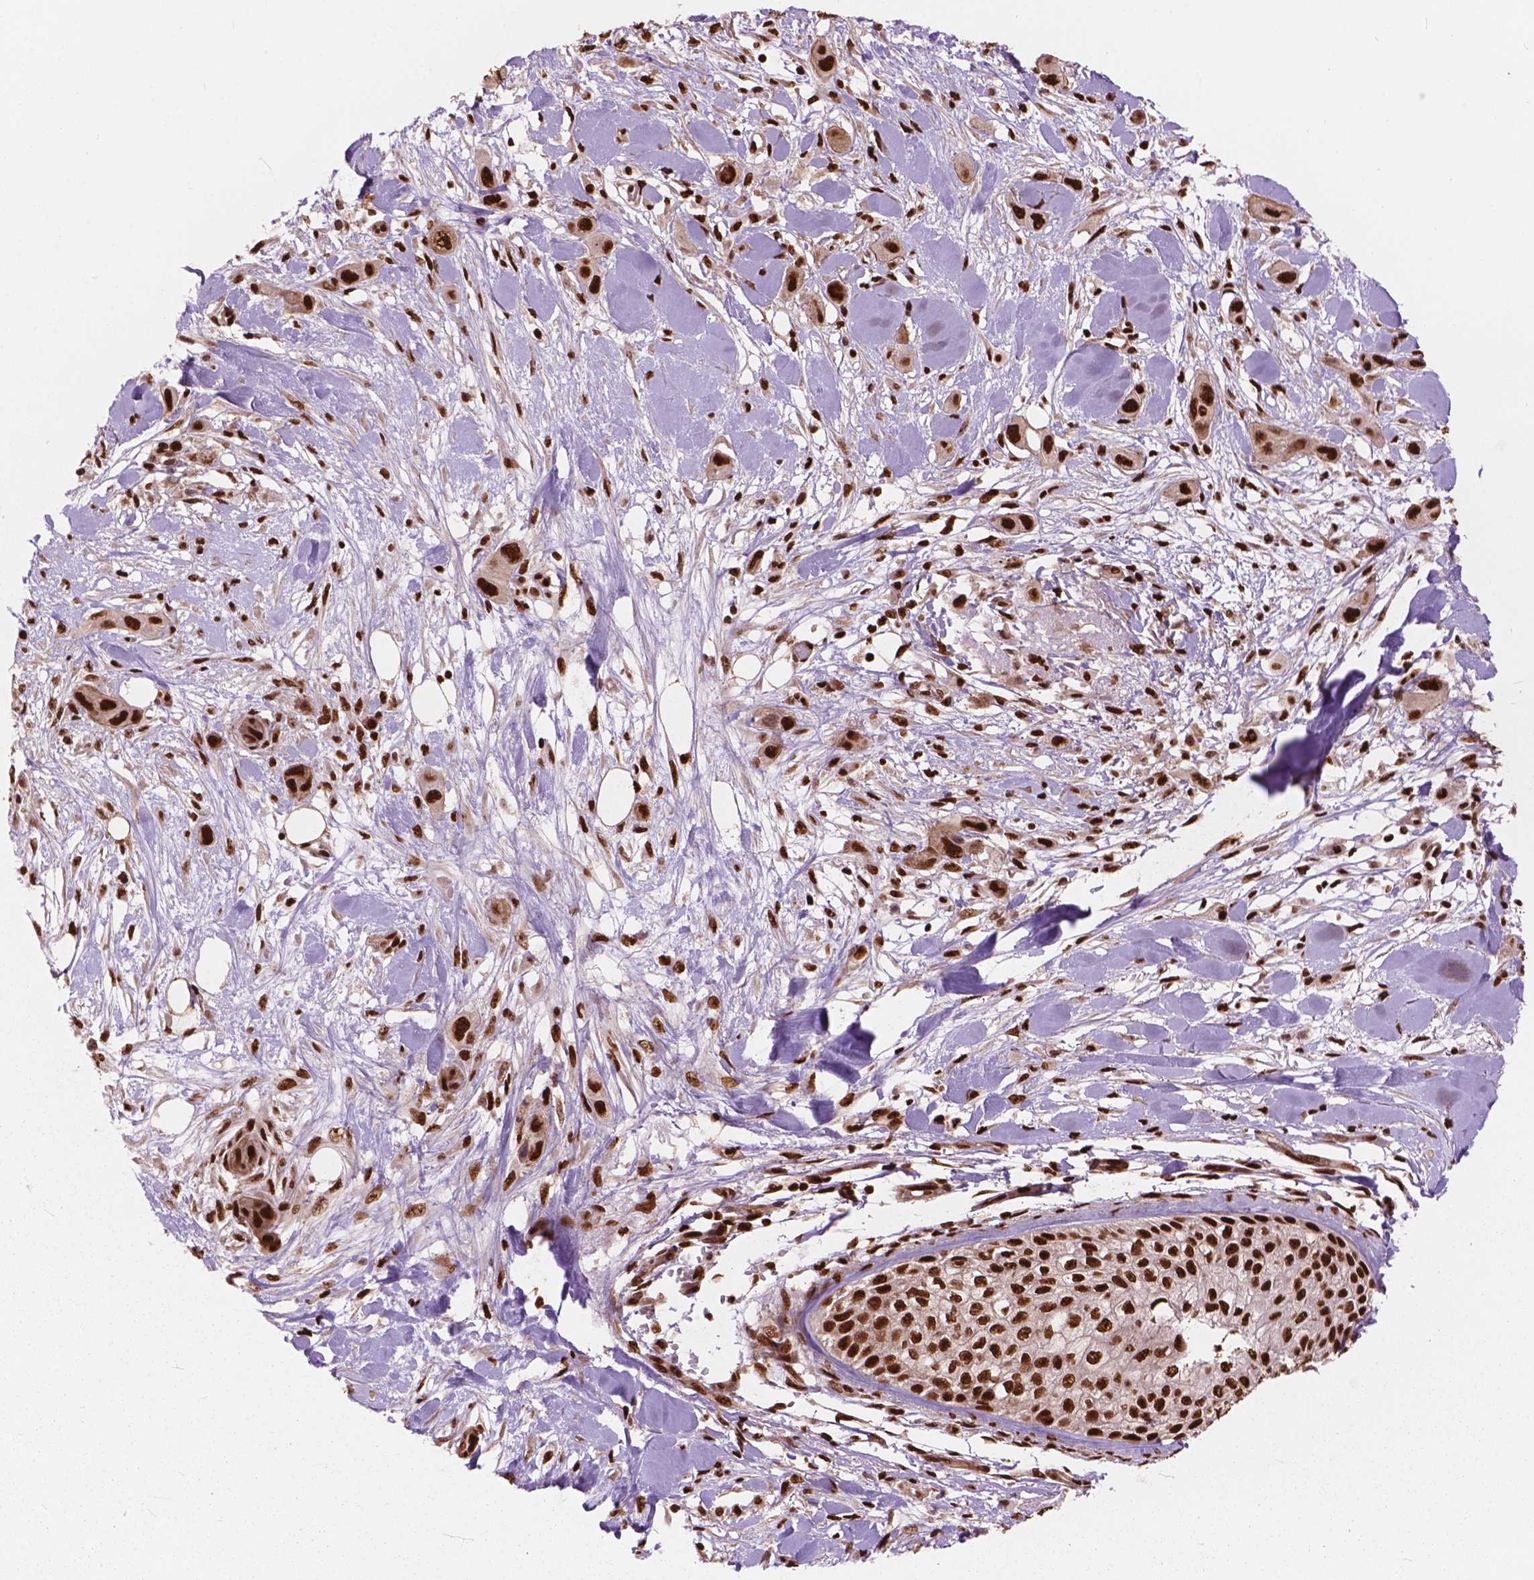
{"staining": {"intensity": "strong", "quantity": ">75%", "location": "nuclear"}, "tissue": "skin cancer", "cell_type": "Tumor cells", "image_type": "cancer", "snomed": [{"axis": "morphology", "description": "Squamous cell carcinoma, NOS"}, {"axis": "topography", "description": "Skin"}], "caption": "Immunohistochemistry of skin squamous cell carcinoma shows high levels of strong nuclear expression in about >75% of tumor cells.", "gene": "ANP32B", "patient": {"sex": "male", "age": 79}}